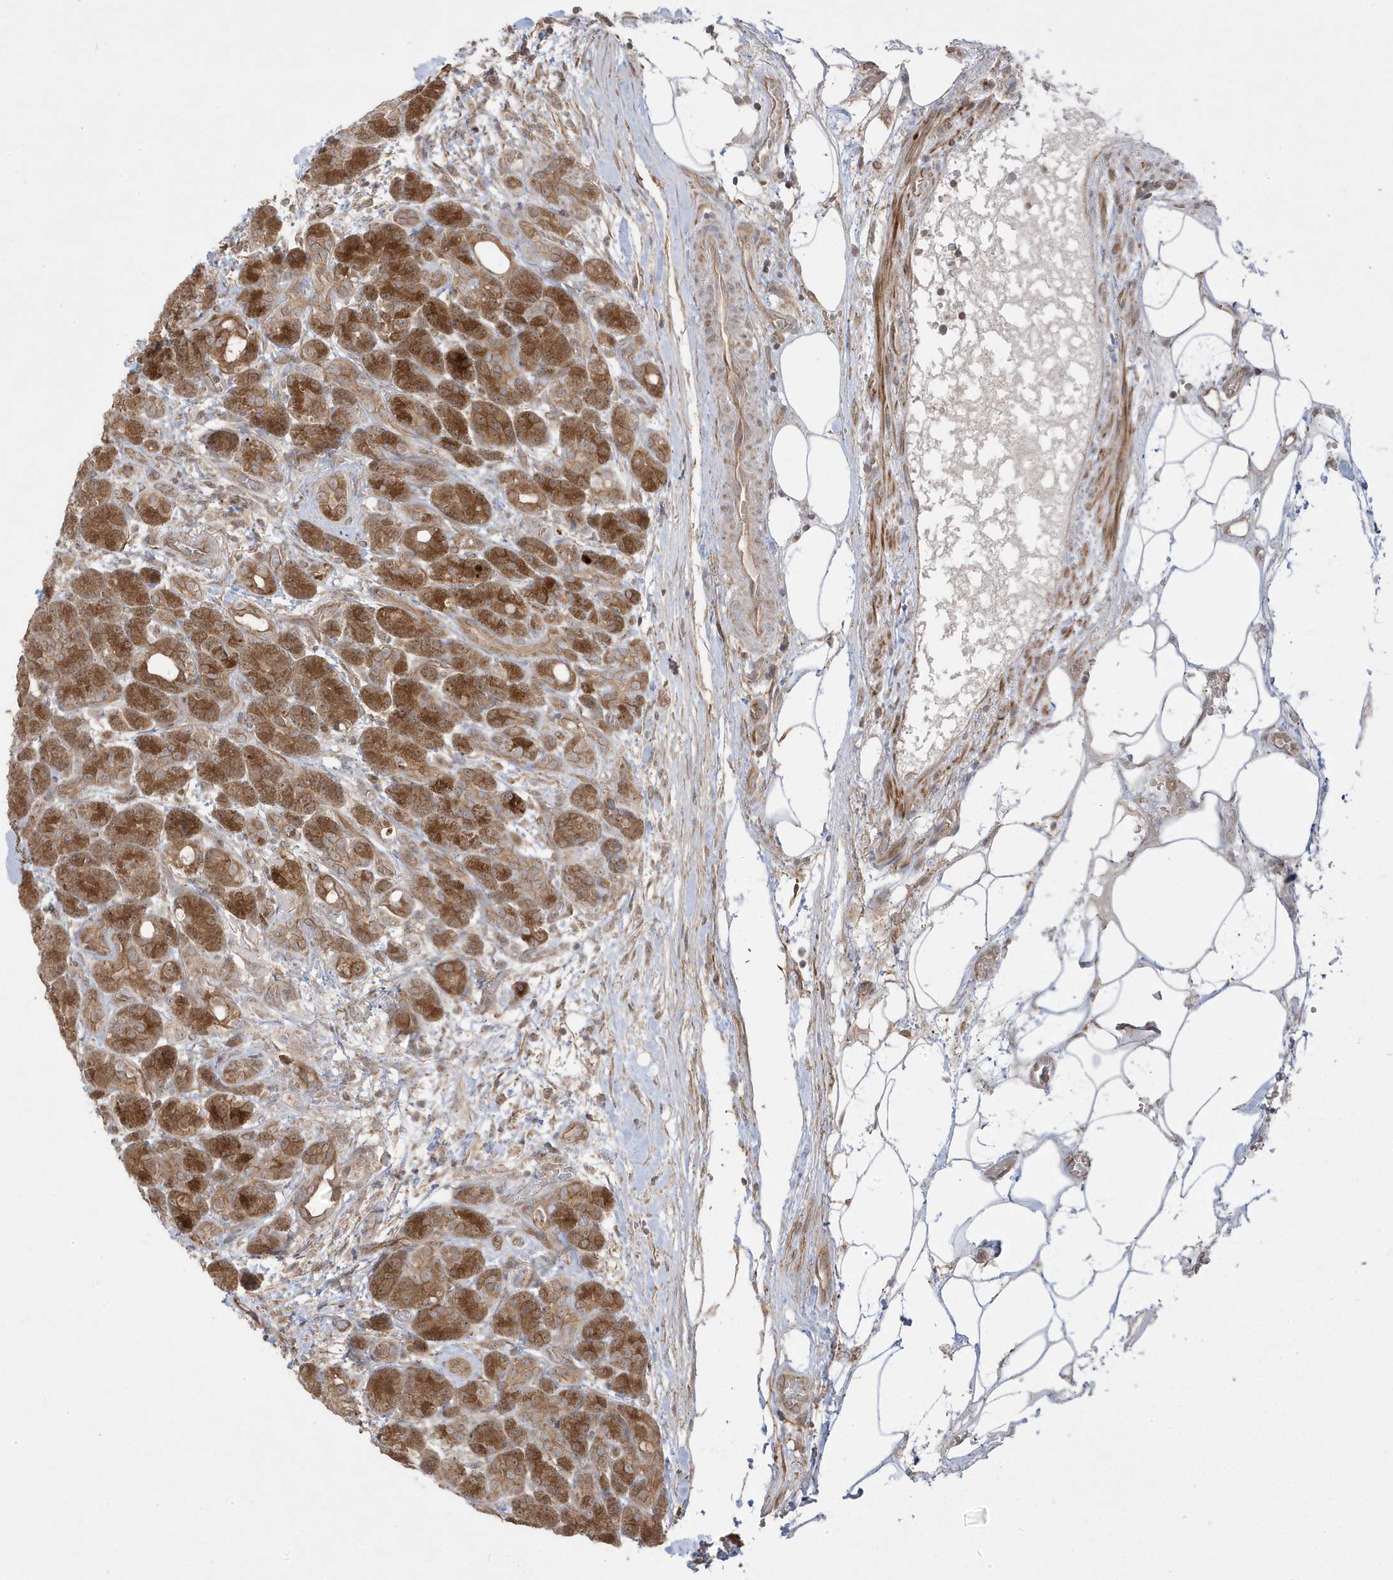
{"staining": {"intensity": "moderate", "quantity": ">75%", "location": "cytoplasmic/membranous"}, "tissue": "pancreas", "cell_type": "Exocrine glandular cells", "image_type": "normal", "snomed": [{"axis": "morphology", "description": "Normal tissue, NOS"}, {"axis": "topography", "description": "Pancreas"}], "caption": "The image displays staining of normal pancreas, revealing moderate cytoplasmic/membranous protein expression (brown color) within exocrine glandular cells. (brown staining indicates protein expression, while blue staining denotes nuclei).", "gene": "DNAJC12", "patient": {"sex": "male", "age": 63}}